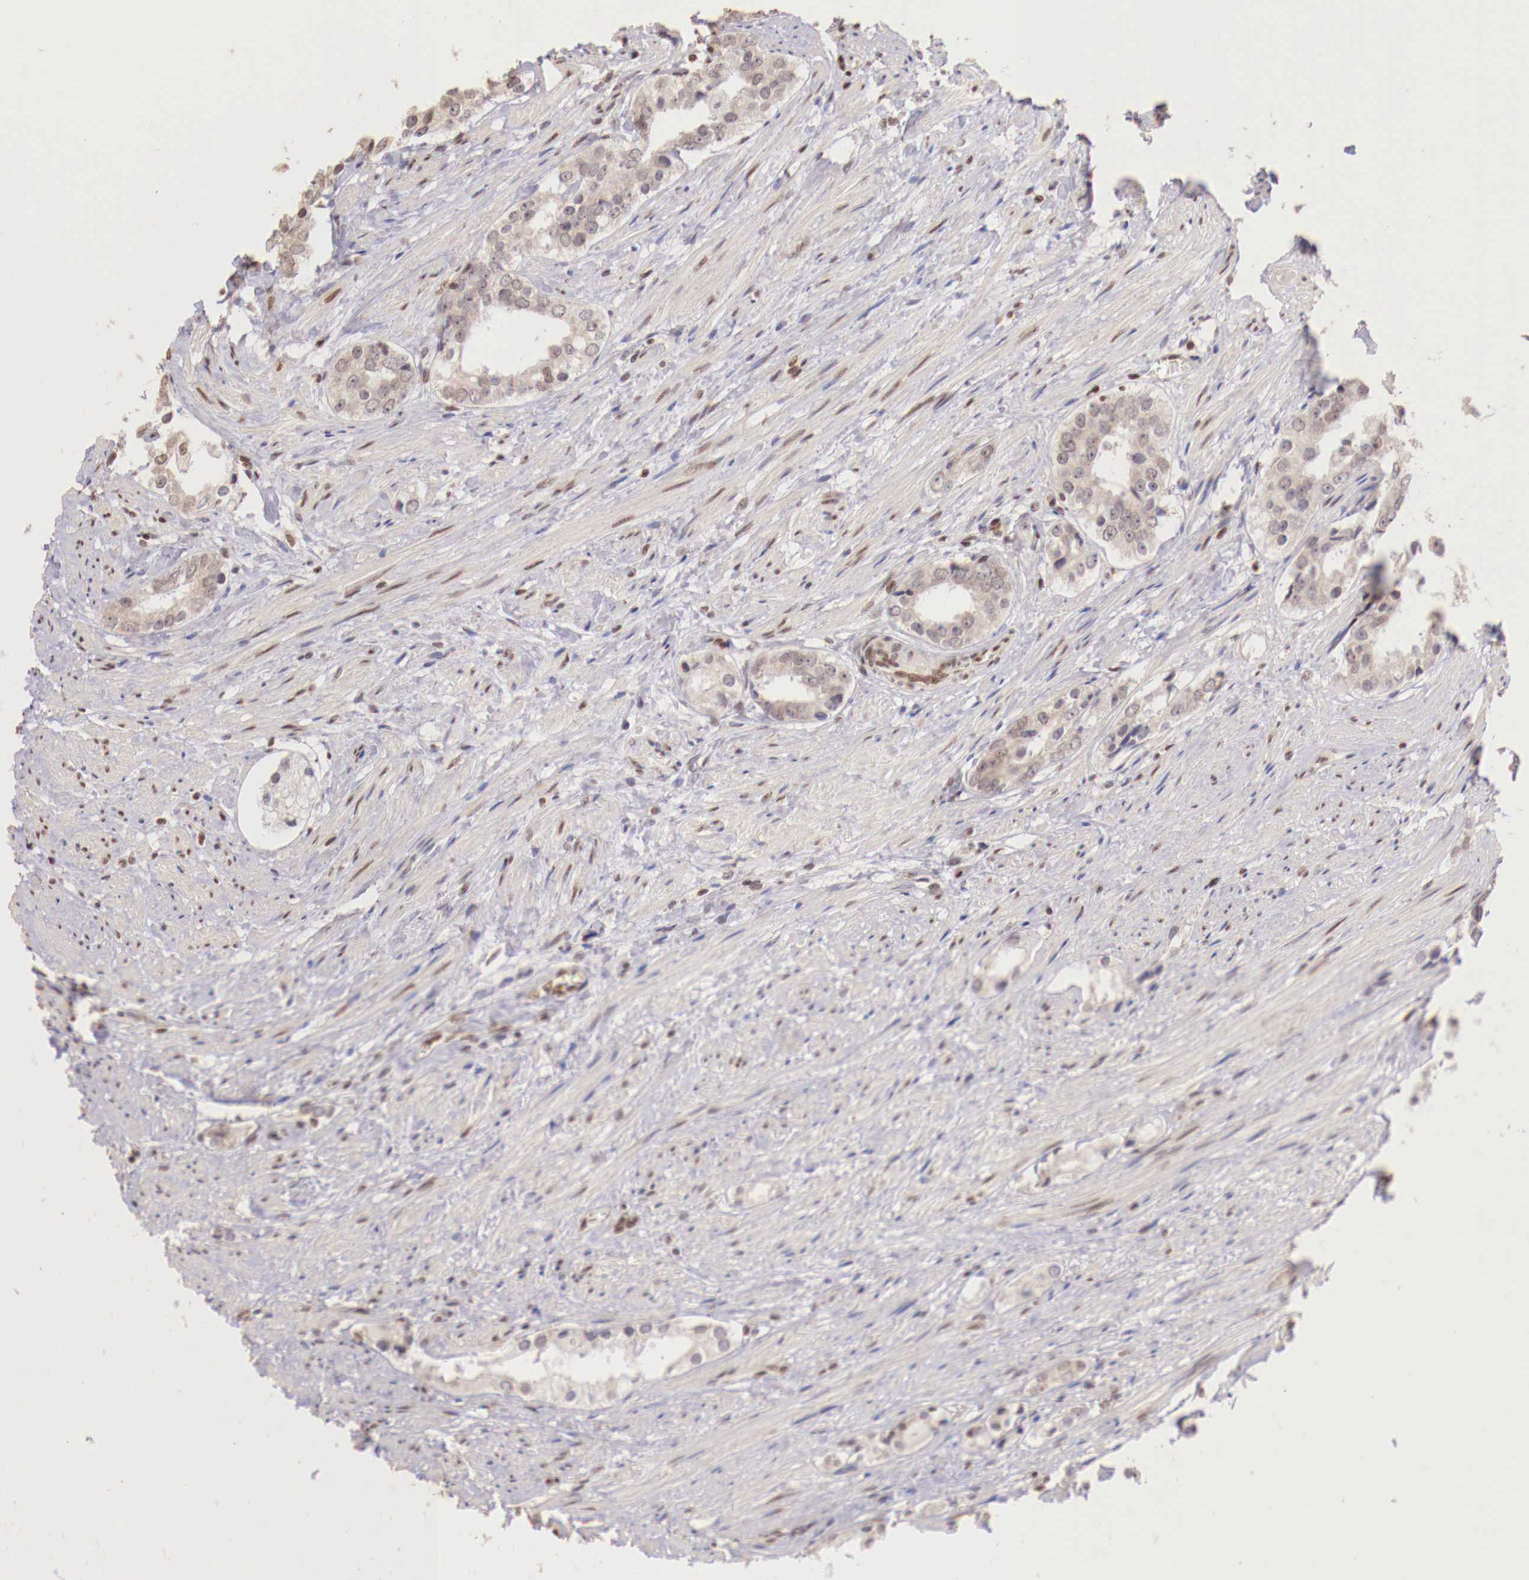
{"staining": {"intensity": "negative", "quantity": "none", "location": "none"}, "tissue": "prostate cancer", "cell_type": "Tumor cells", "image_type": "cancer", "snomed": [{"axis": "morphology", "description": "Adenocarcinoma, Medium grade"}, {"axis": "topography", "description": "Prostate"}], "caption": "IHC image of adenocarcinoma (medium-grade) (prostate) stained for a protein (brown), which displays no expression in tumor cells.", "gene": "SP1", "patient": {"sex": "male", "age": 73}}